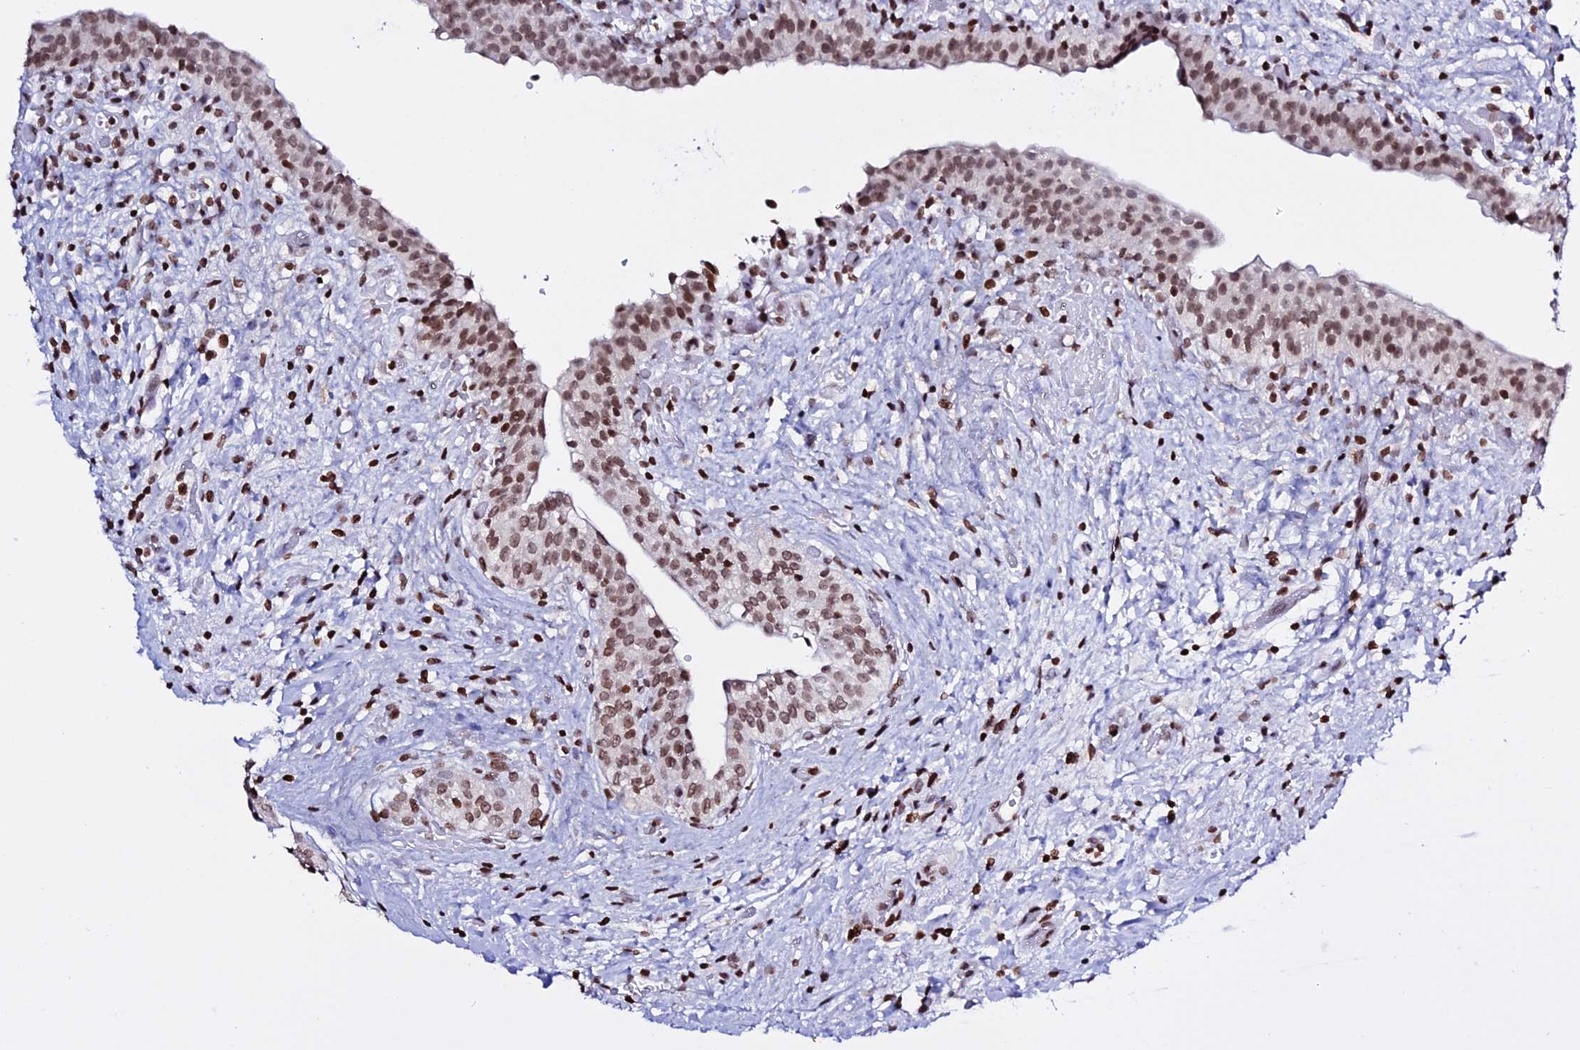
{"staining": {"intensity": "moderate", "quantity": ">75%", "location": "nuclear"}, "tissue": "urinary bladder", "cell_type": "Urothelial cells", "image_type": "normal", "snomed": [{"axis": "morphology", "description": "Normal tissue, NOS"}, {"axis": "topography", "description": "Urinary bladder"}], "caption": "Immunohistochemical staining of normal urinary bladder displays moderate nuclear protein staining in approximately >75% of urothelial cells.", "gene": "ENSG00000282988", "patient": {"sex": "male", "age": 69}}